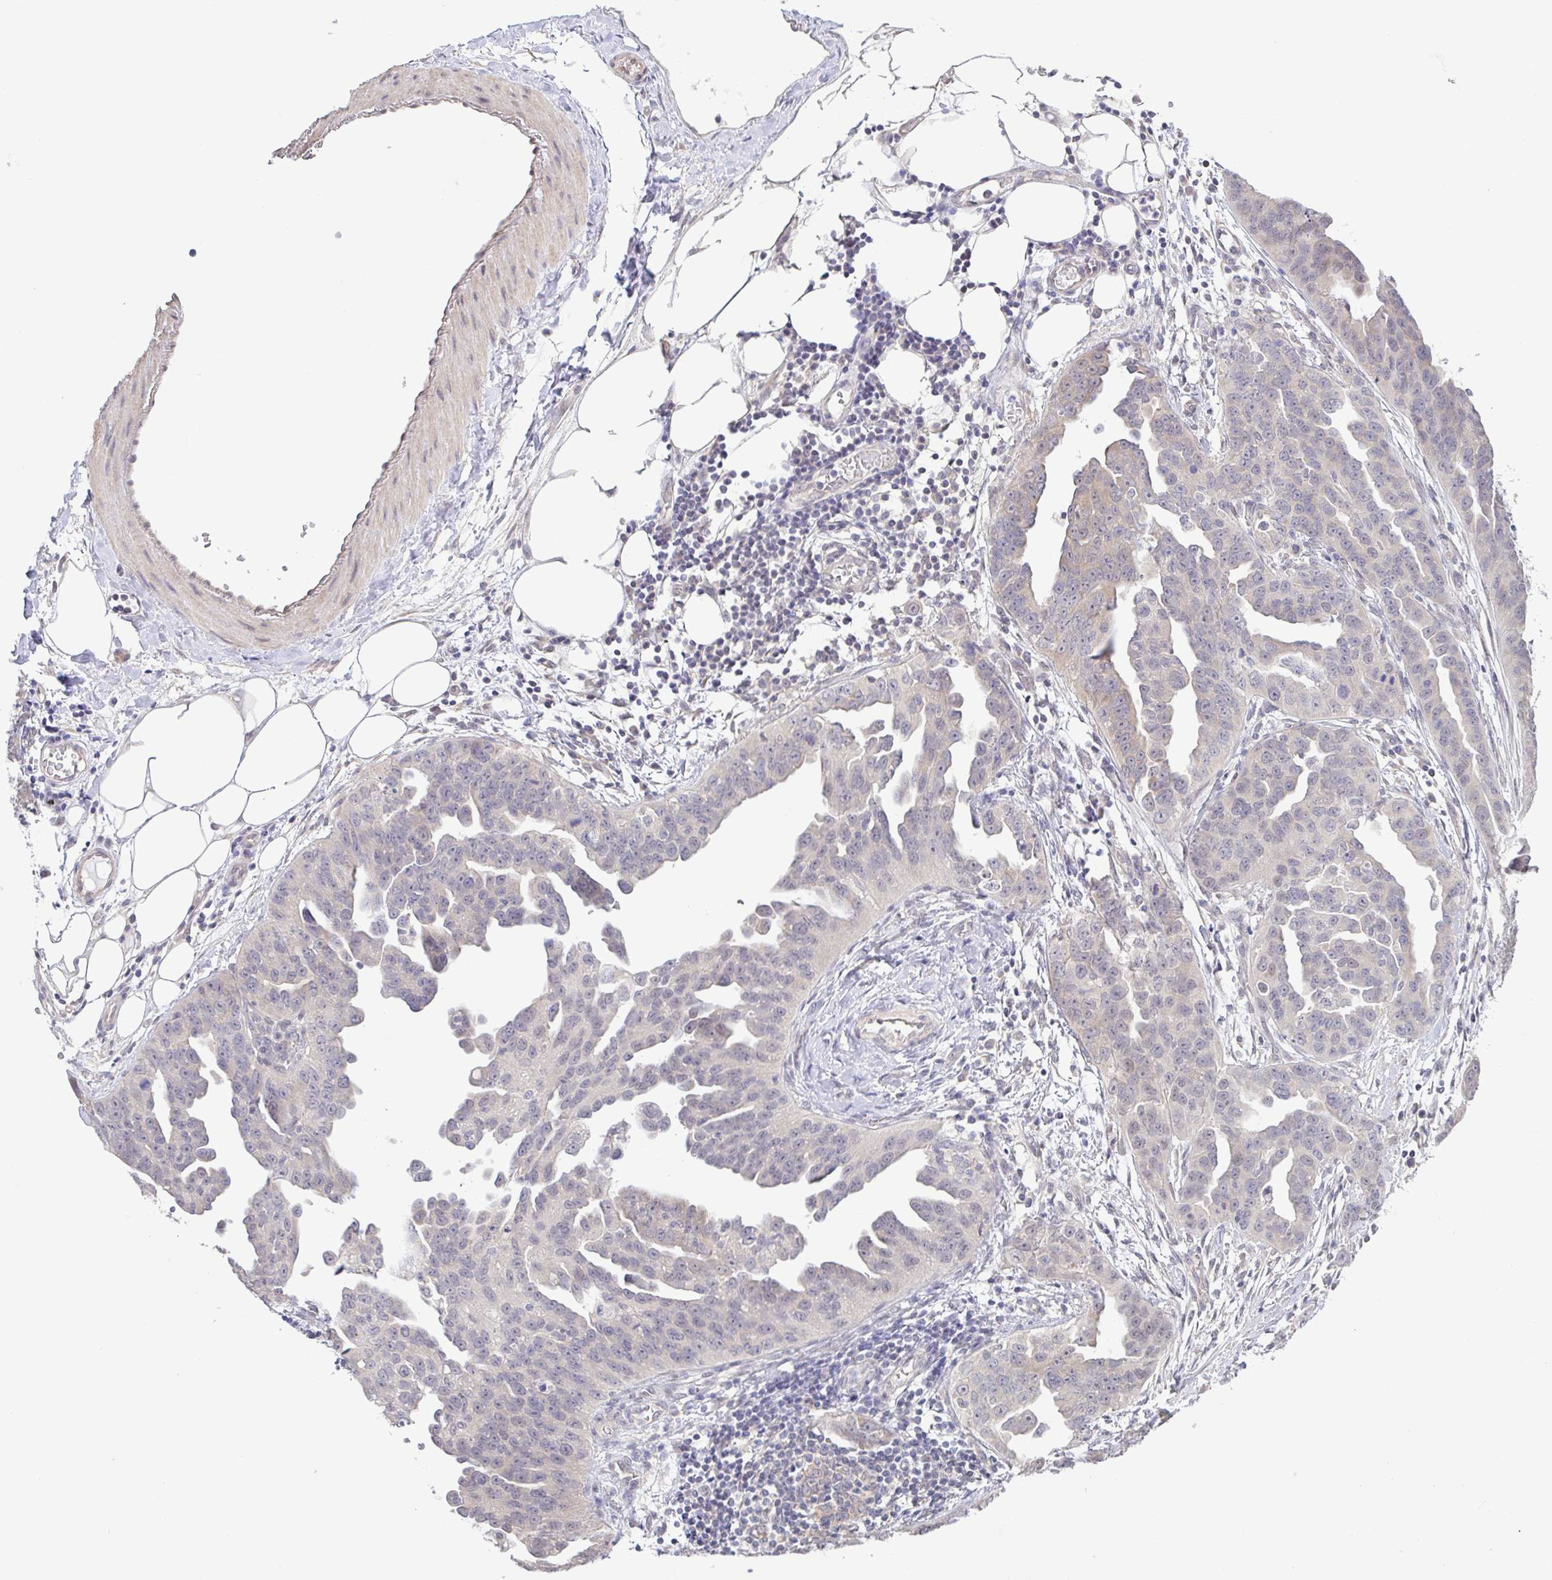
{"staining": {"intensity": "negative", "quantity": "none", "location": "none"}, "tissue": "ovarian cancer", "cell_type": "Tumor cells", "image_type": "cancer", "snomed": [{"axis": "morphology", "description": "Cystadenocarcinoma, serous, NOS"}, {"axis": "topography", "description": "Ovary"}], "caption": "DAB (3,3'-diaminobenzidine) immunohistochemical staining of ovarian cancer (serous cystadenocarcinoma) displays no significant positivity in tumor cells.", "gene": "HYPK", "patient": {"sex": "female", "age": 75}}